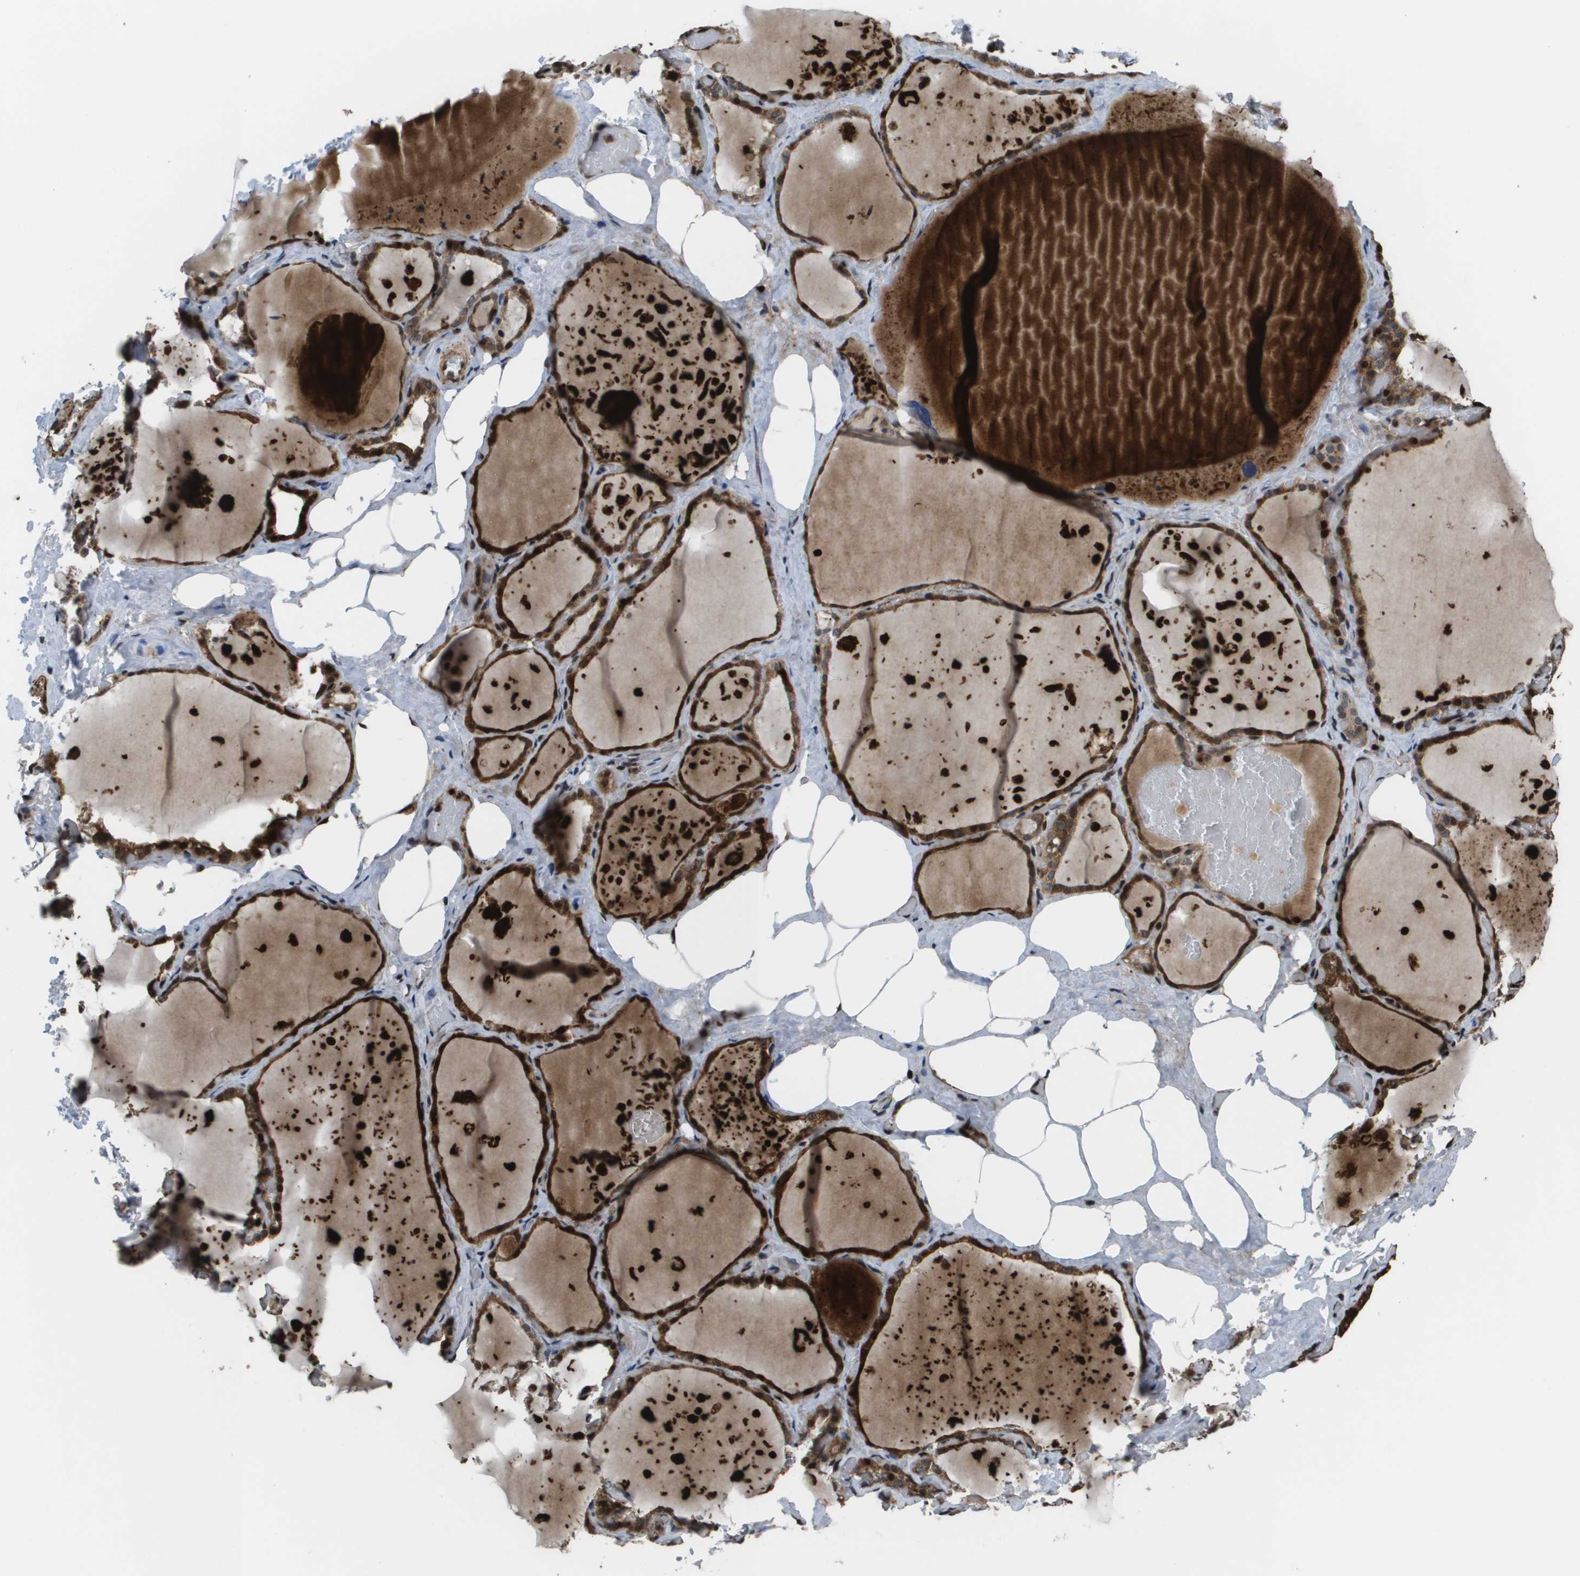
{"staining": {"intensity": "strong", "quantity": ">75%", "location": "cytoplasmic/membranous,nuclear"}, "tissue": "thyroid gland", "cell_type": "Glandular cells", "image_type": "normal", "snomed": [{"axis": "morphology", "description": "Normal tissue, NOS"}, {"axis": "topography", "description": "Thyroid gland"}], "caption": "Strong cytoplasmic/membranous,nuclear staining is identified in about >75% of glandular cells in normal thyroid gland. Nuclei are stained in blue.", "gene": "AXIN2", "patient": {"sex": "male", "age": 61}}